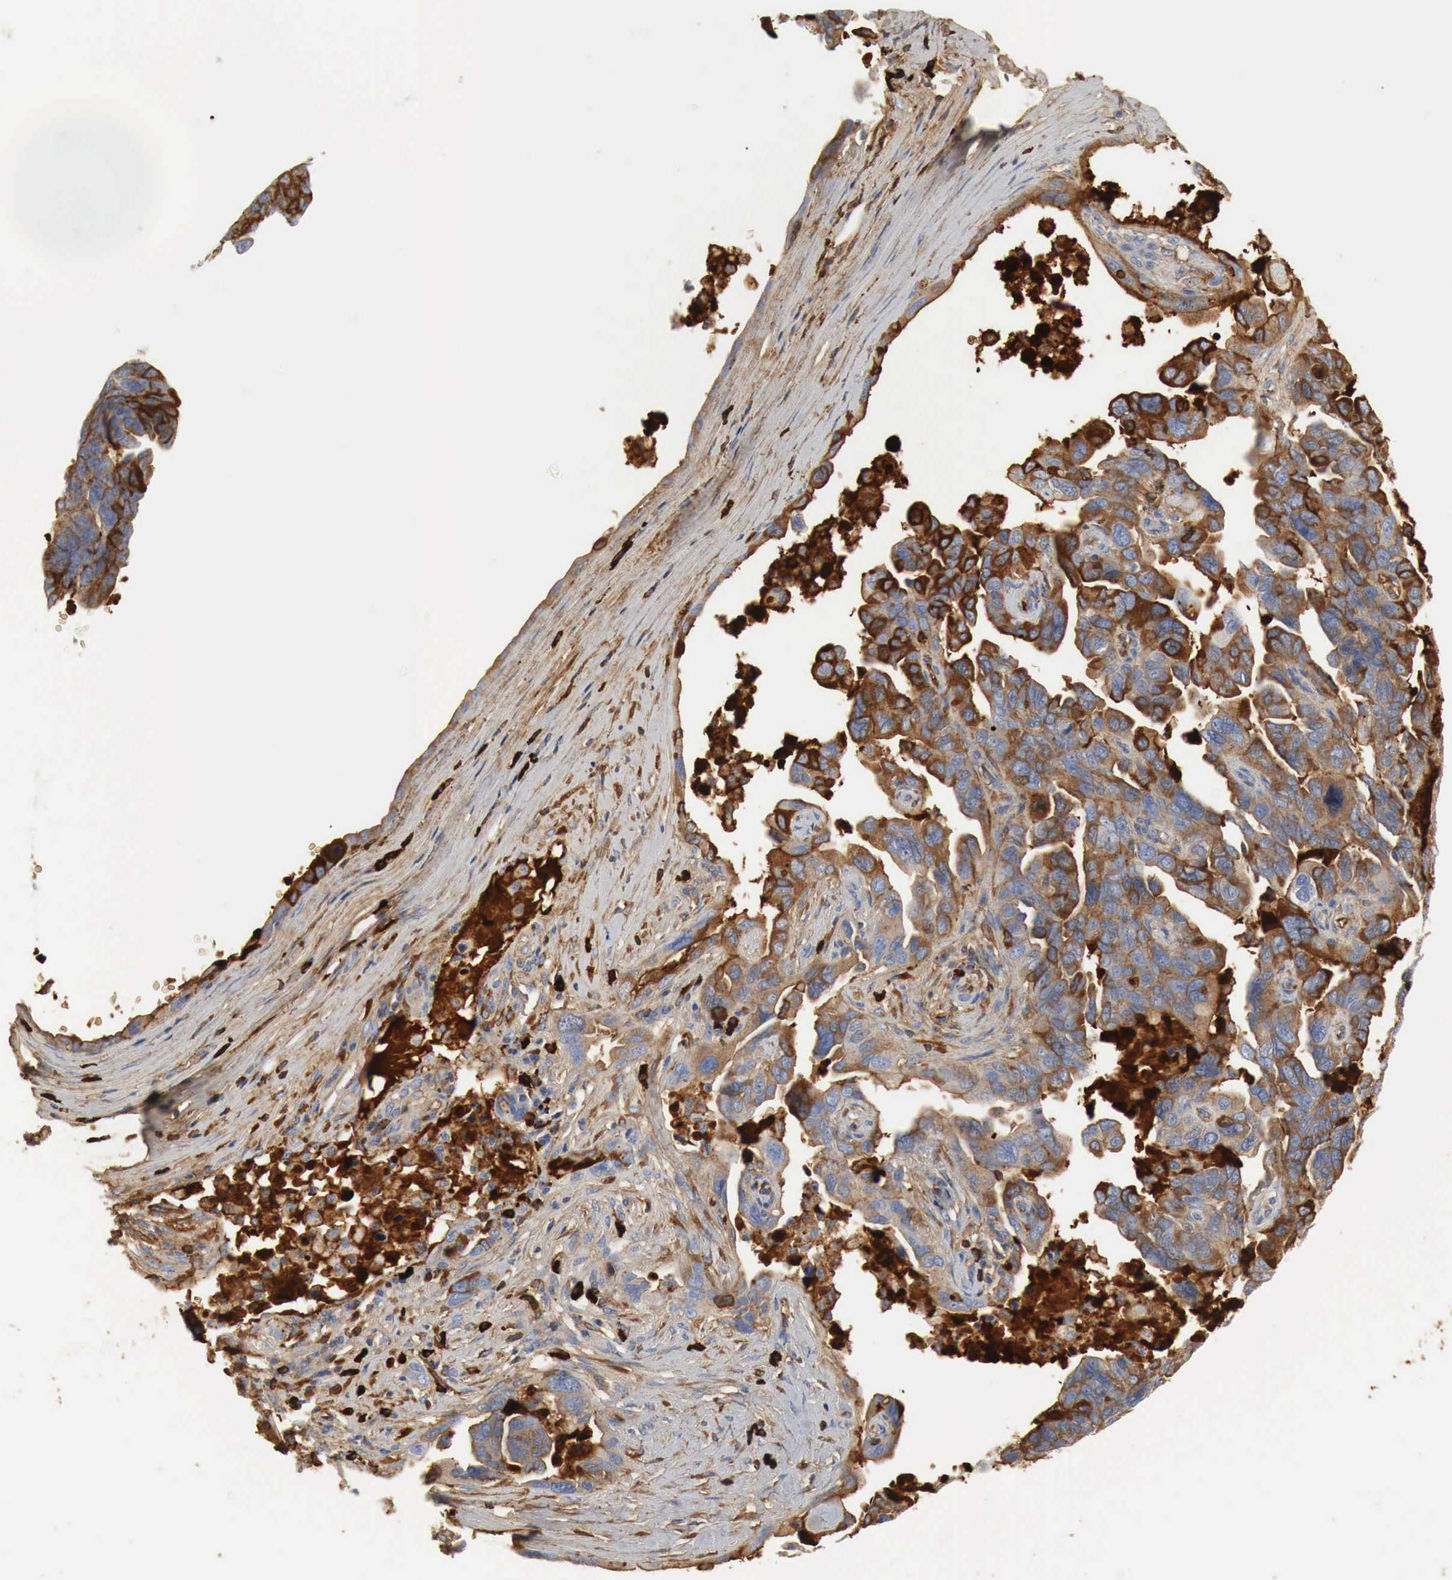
{"staining": {"intensity": "moderate", "quantity": "25%-75%", "location": "cytoplasmic/membranous"}, "tissue": "ovarian cancer", "cell_type": "Tumor cells", "image_type": "cancer", "snomed": [{"axis": "morphology", "description": "Cystadenocarcinoma, serous, NOS"}, {"axis": "topography", "description": "Ovary"}], "caption": "Human serous cystadenocarcinoma (ovarian) stained with a brown dye reveals moderate cytoplasmic/membranous positive expression in about 25%-75% of tumor cells.", "gene": "IGLC3", "patient": {"sex": "female", "age": 64}}